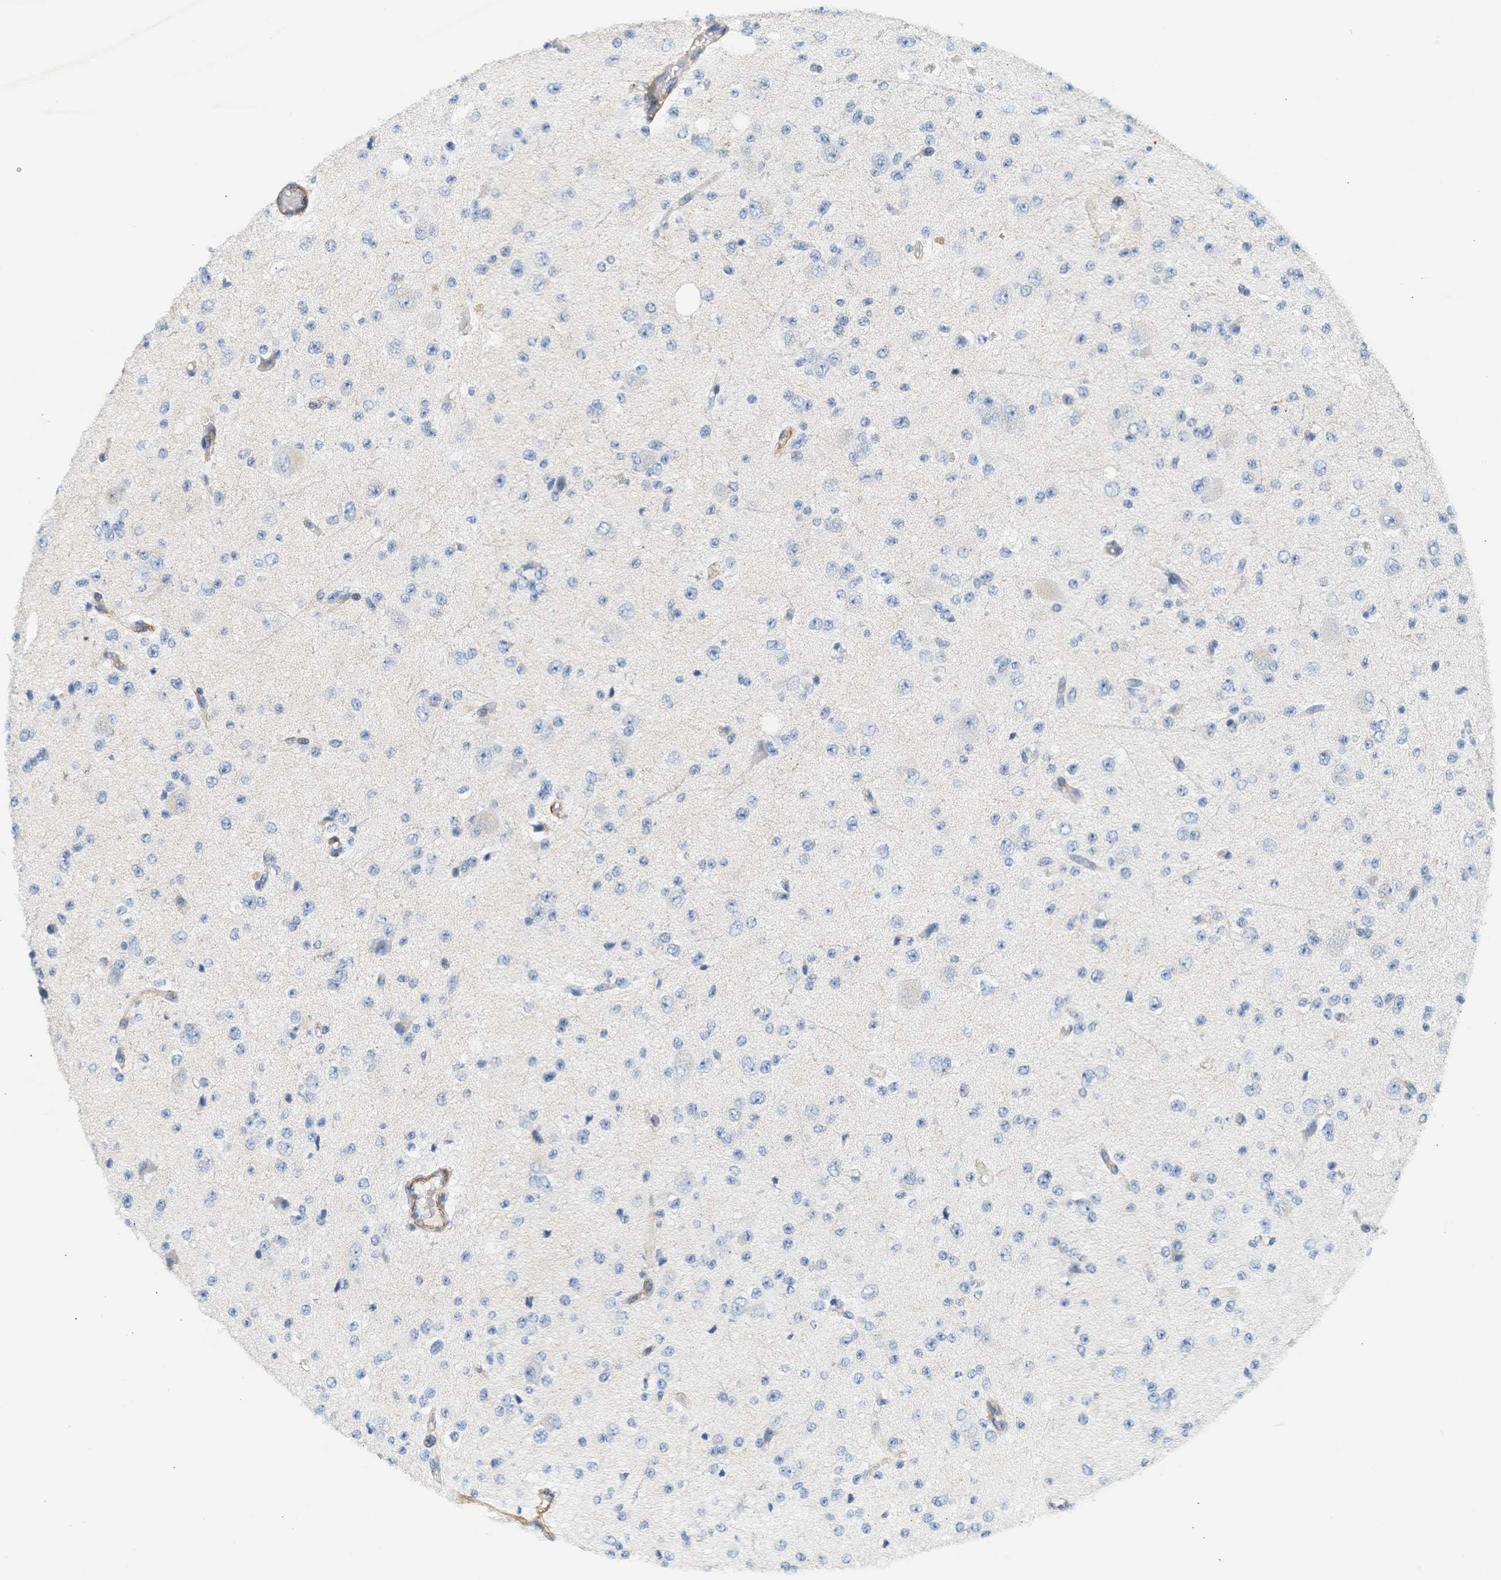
{"staining": {"intensity": "negative", "quantity": "none", "location": "none"}, "tissue": "glioma", "cell_type": "Tumor cells", "image_type": "cancer", "snomed": [{"axis": "morphology", "description": "Glioma, malignant, High grade"}, {"axis": "topography", "description": "pancreas cauda"}], "caption": "Tumor cells show no significant protein expression in glioma.", "gene": "SLC30A7", "patient": {"sex": "male", "age": 60}}